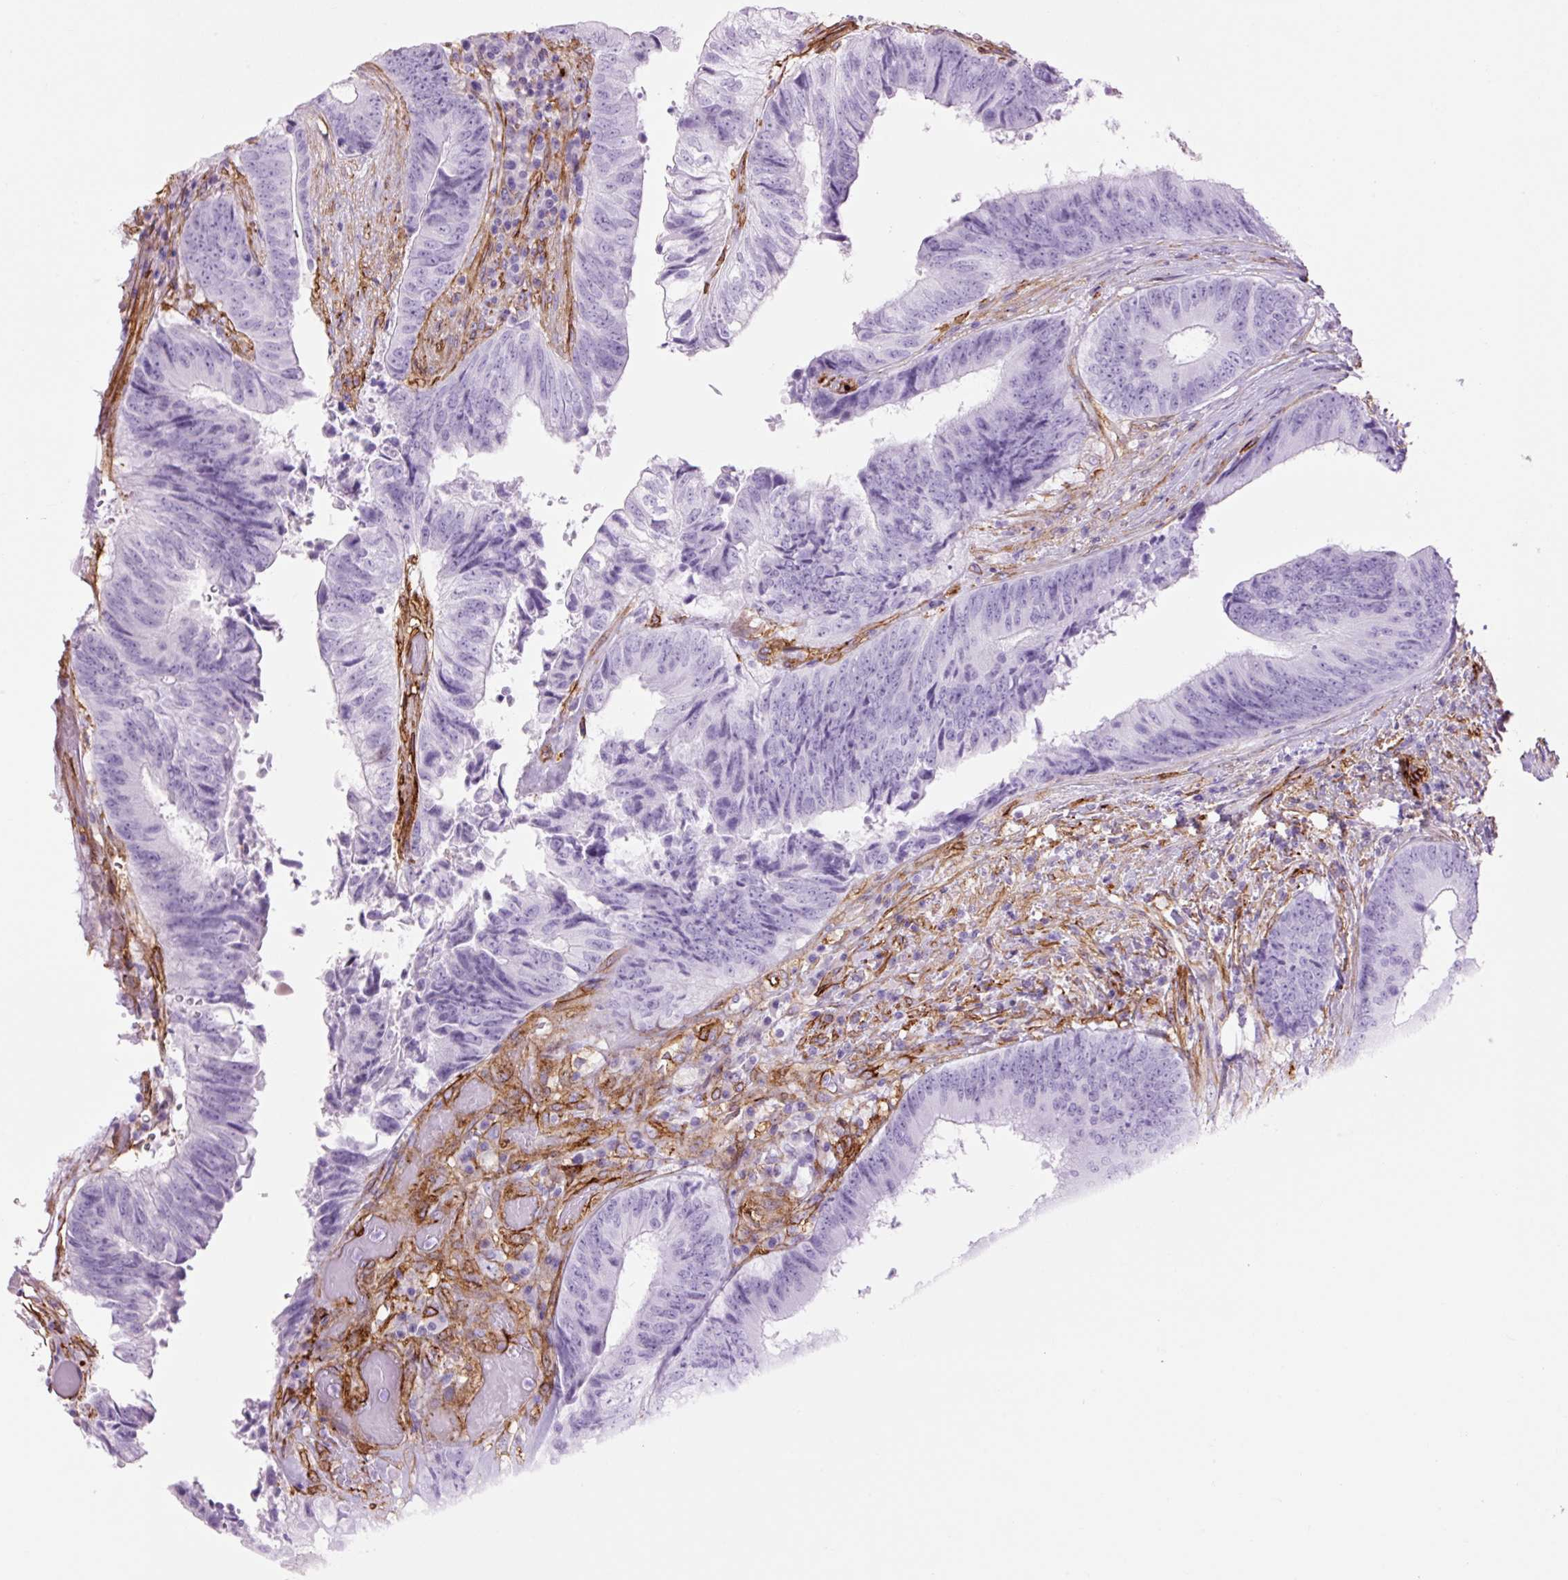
{"staining": {"intensity": "negative", "quantity": "none", "location": "none"}, "tissue": "colorectal cancer", "cell_type": "Tumor cells", "image_type": "cancer", "snomed": [{"axis": "morphology", "description": "Adenocarcinoma, NOS"}, {"axis": "topography", "description": "Rectum"}], "caption": "There is no significant expression in tumor cells of colorectal cancer.", "gene": "CAV1", "patient": {"sex": "male", "age": 72}}